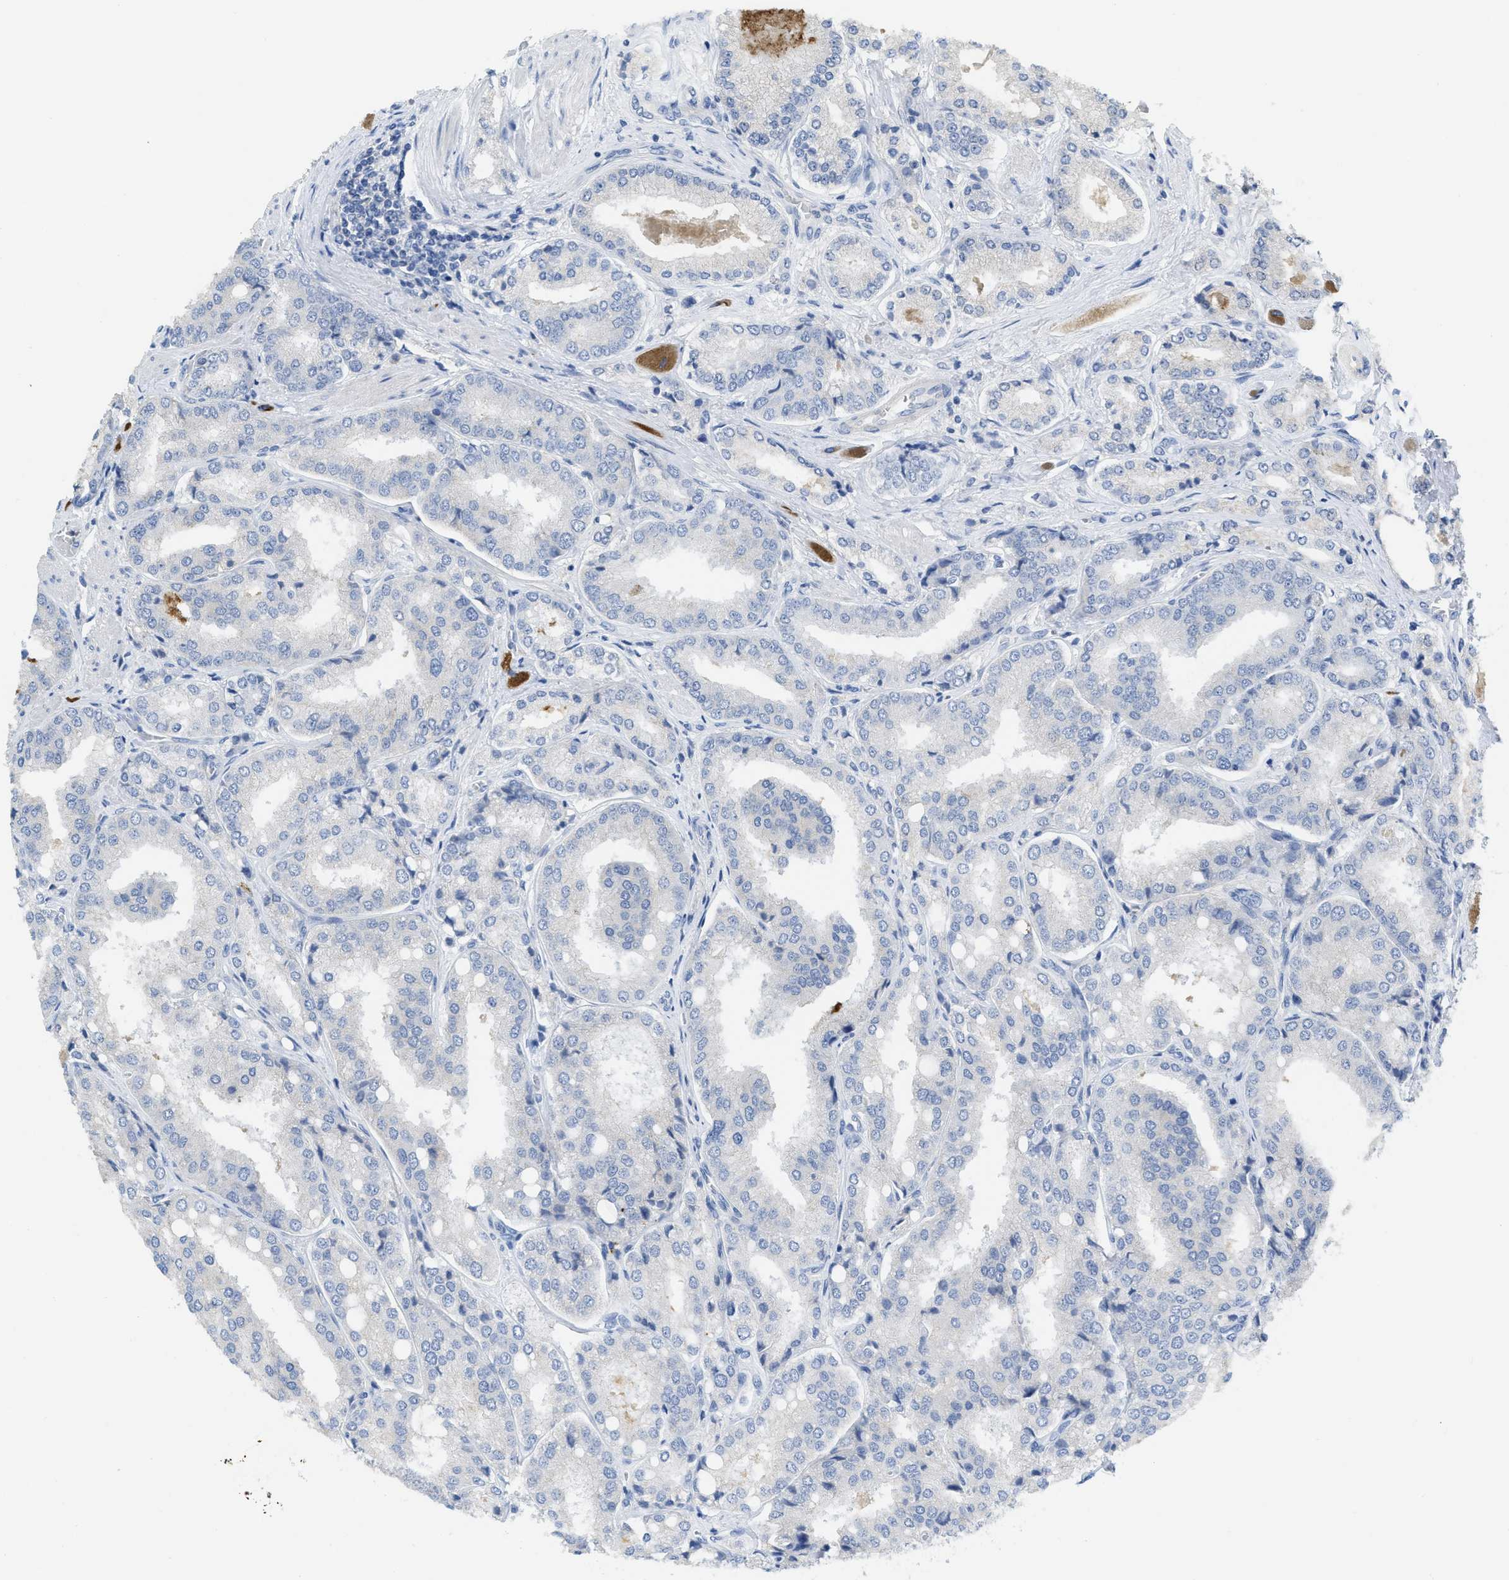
{"staining": {"intensity": "negative", "quantity": "none", "location": "none"}, "tissue": "prostate cancer", "cell_type": "Tumor cells", "image_type": "cancer", "snomed": [{"axis": "morphology", "description": "Adenocarcinoma, High grade"}, {"axis": "topography", "description": "Prostate"}], "caption": "Human prostate cancer stained for a protein using IHC shows no expression in tumor cells.", "gene": "CNNM4", "patient": {"sex": "male", "age": 50}}